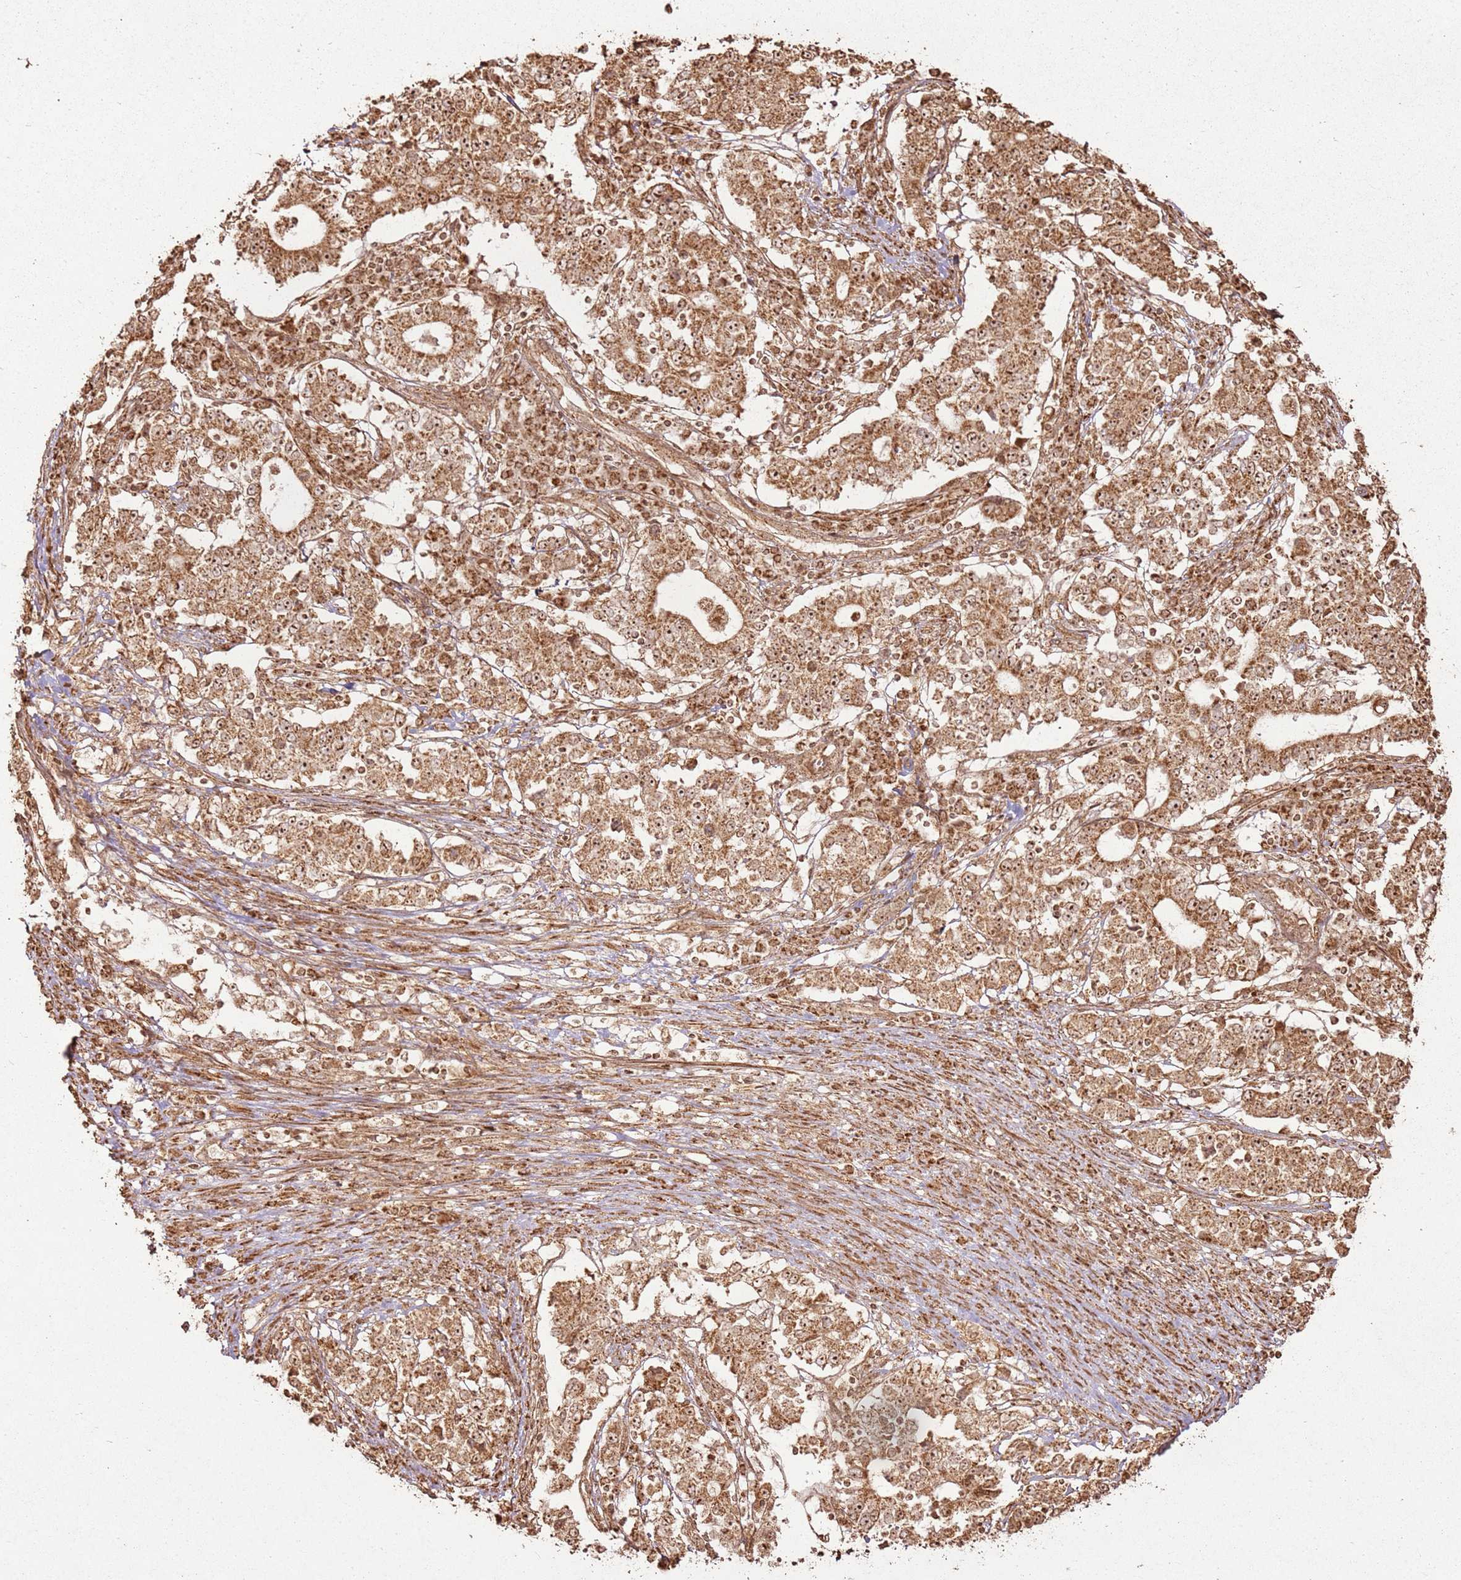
{"staining": {"intensity": "moderate", "quantity": ">75%", "location": "cytoplasmic/membranous,nuclear"}, "tissue": "stomach cancer", "cell_type": "Tumor cells", "image_type": "cancer", "snomed": [{"axis": "morphology", "description": "Adenocarcinoma, NOS"}, {"axis": "topography", "description": "Stomach"}], "caption": "Stomach adenocarcinoma was stained to show a protein in brown. There is medium levels of moderate cytoplasmic/membranous and nuclear positivity in approximately >75% of tumor cells. (IHC, brightfield microscopy, high magnification).", "gene": "MRPS6", "patient": {"sex": "male", "age": 59}}